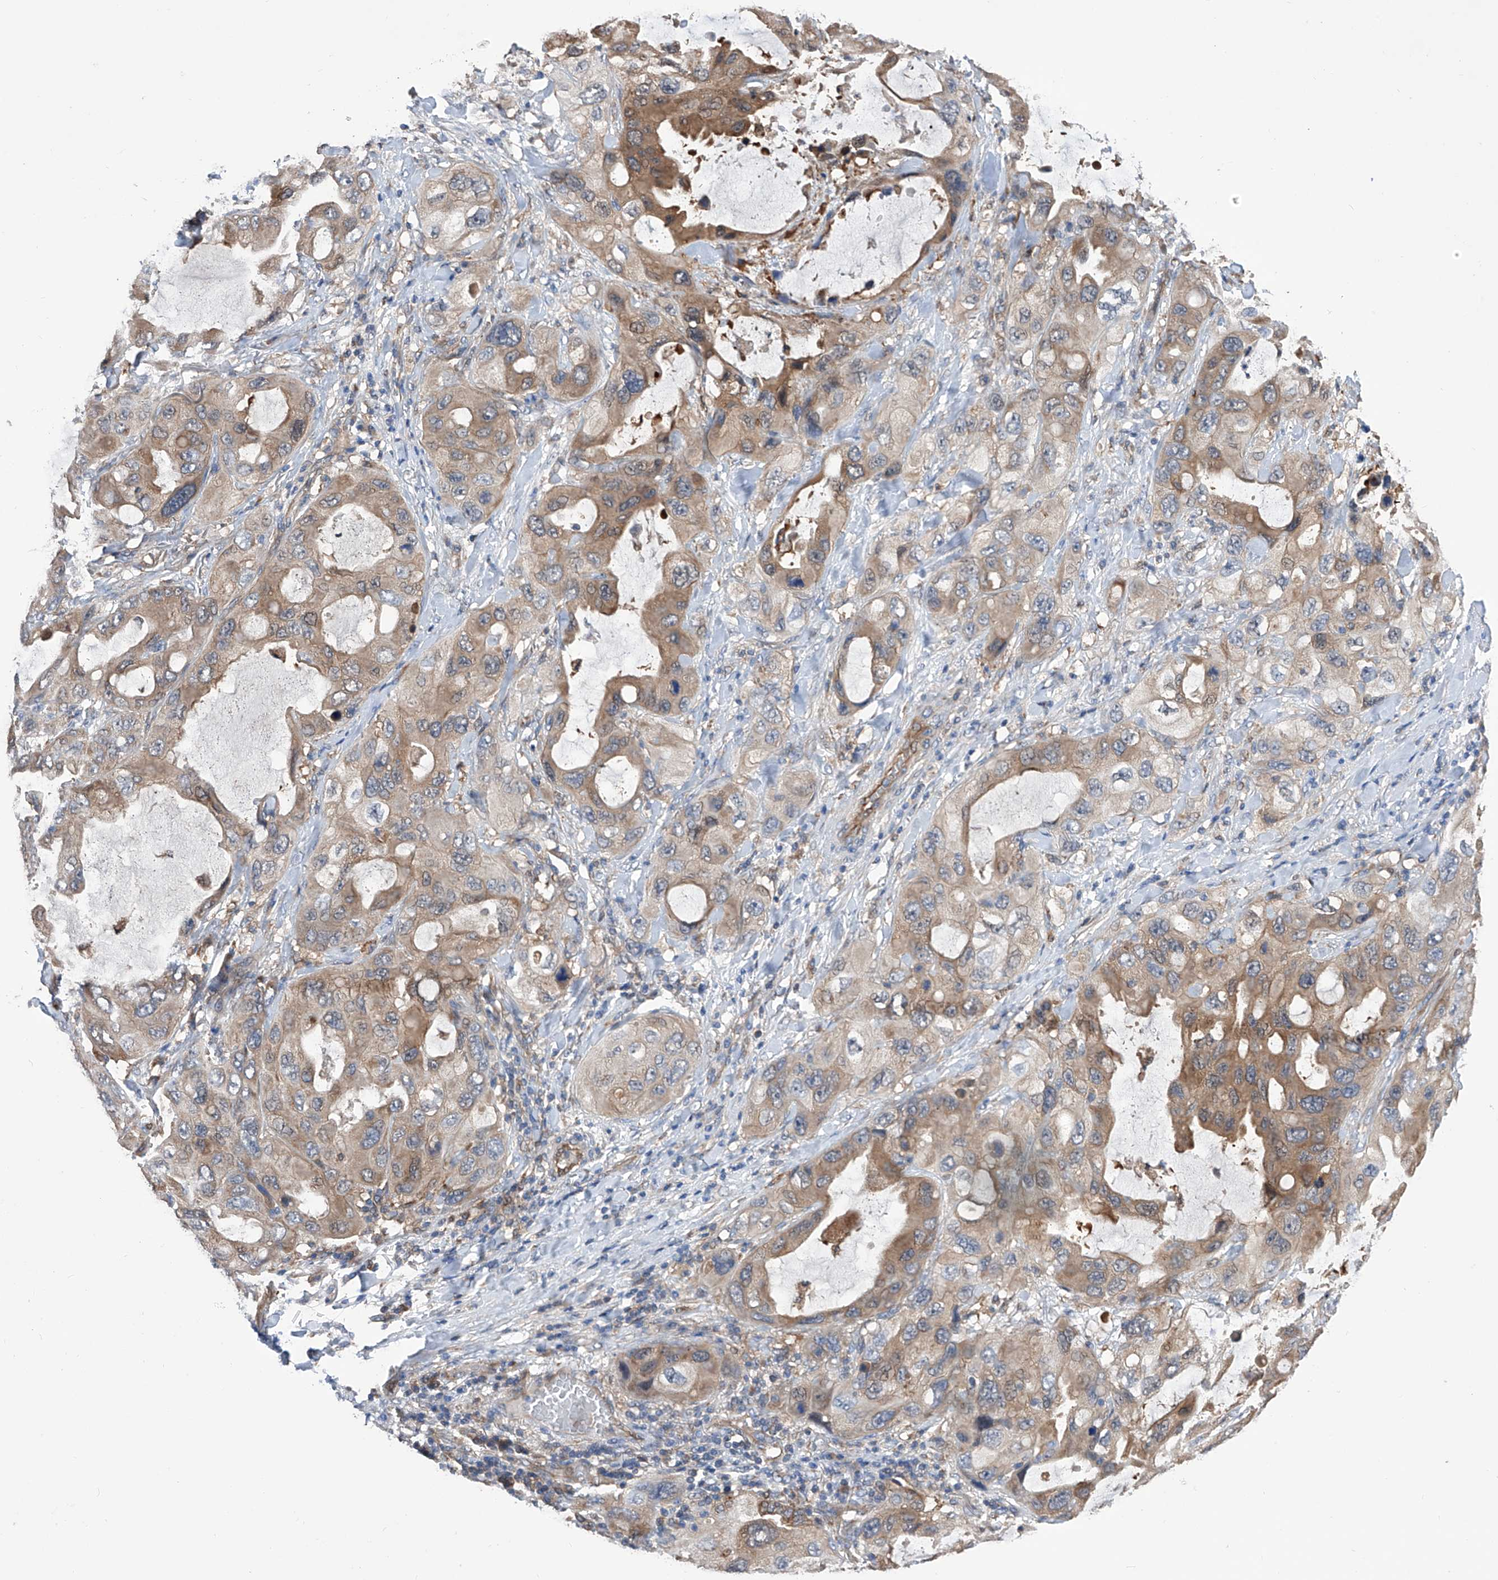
{"staining": {"intensity": "moderate", "quantity": ">75%", "location": "cytoplasmic/membranous"}, "tissue": "lung cancer", "cell_type": "Tumor cells", "image_type": "cancer", "snomed": [{"axis": "morphology", "description": "Squamous cell carcinoma, NOS"}, {"axis": "topography", "description": "Lung"}], "caption": "The image exhibits a brown stain indicating the presence of a protein in the cytoplasmic/membranous of tumor cells in lung squamous cell carcinoma. Immunohistochemistry (ihc) stains the protein of interest in brown and the nuclei are stained blue.", "gene": "SPATA20", "patient": {"sex": "female", "age": 73}}